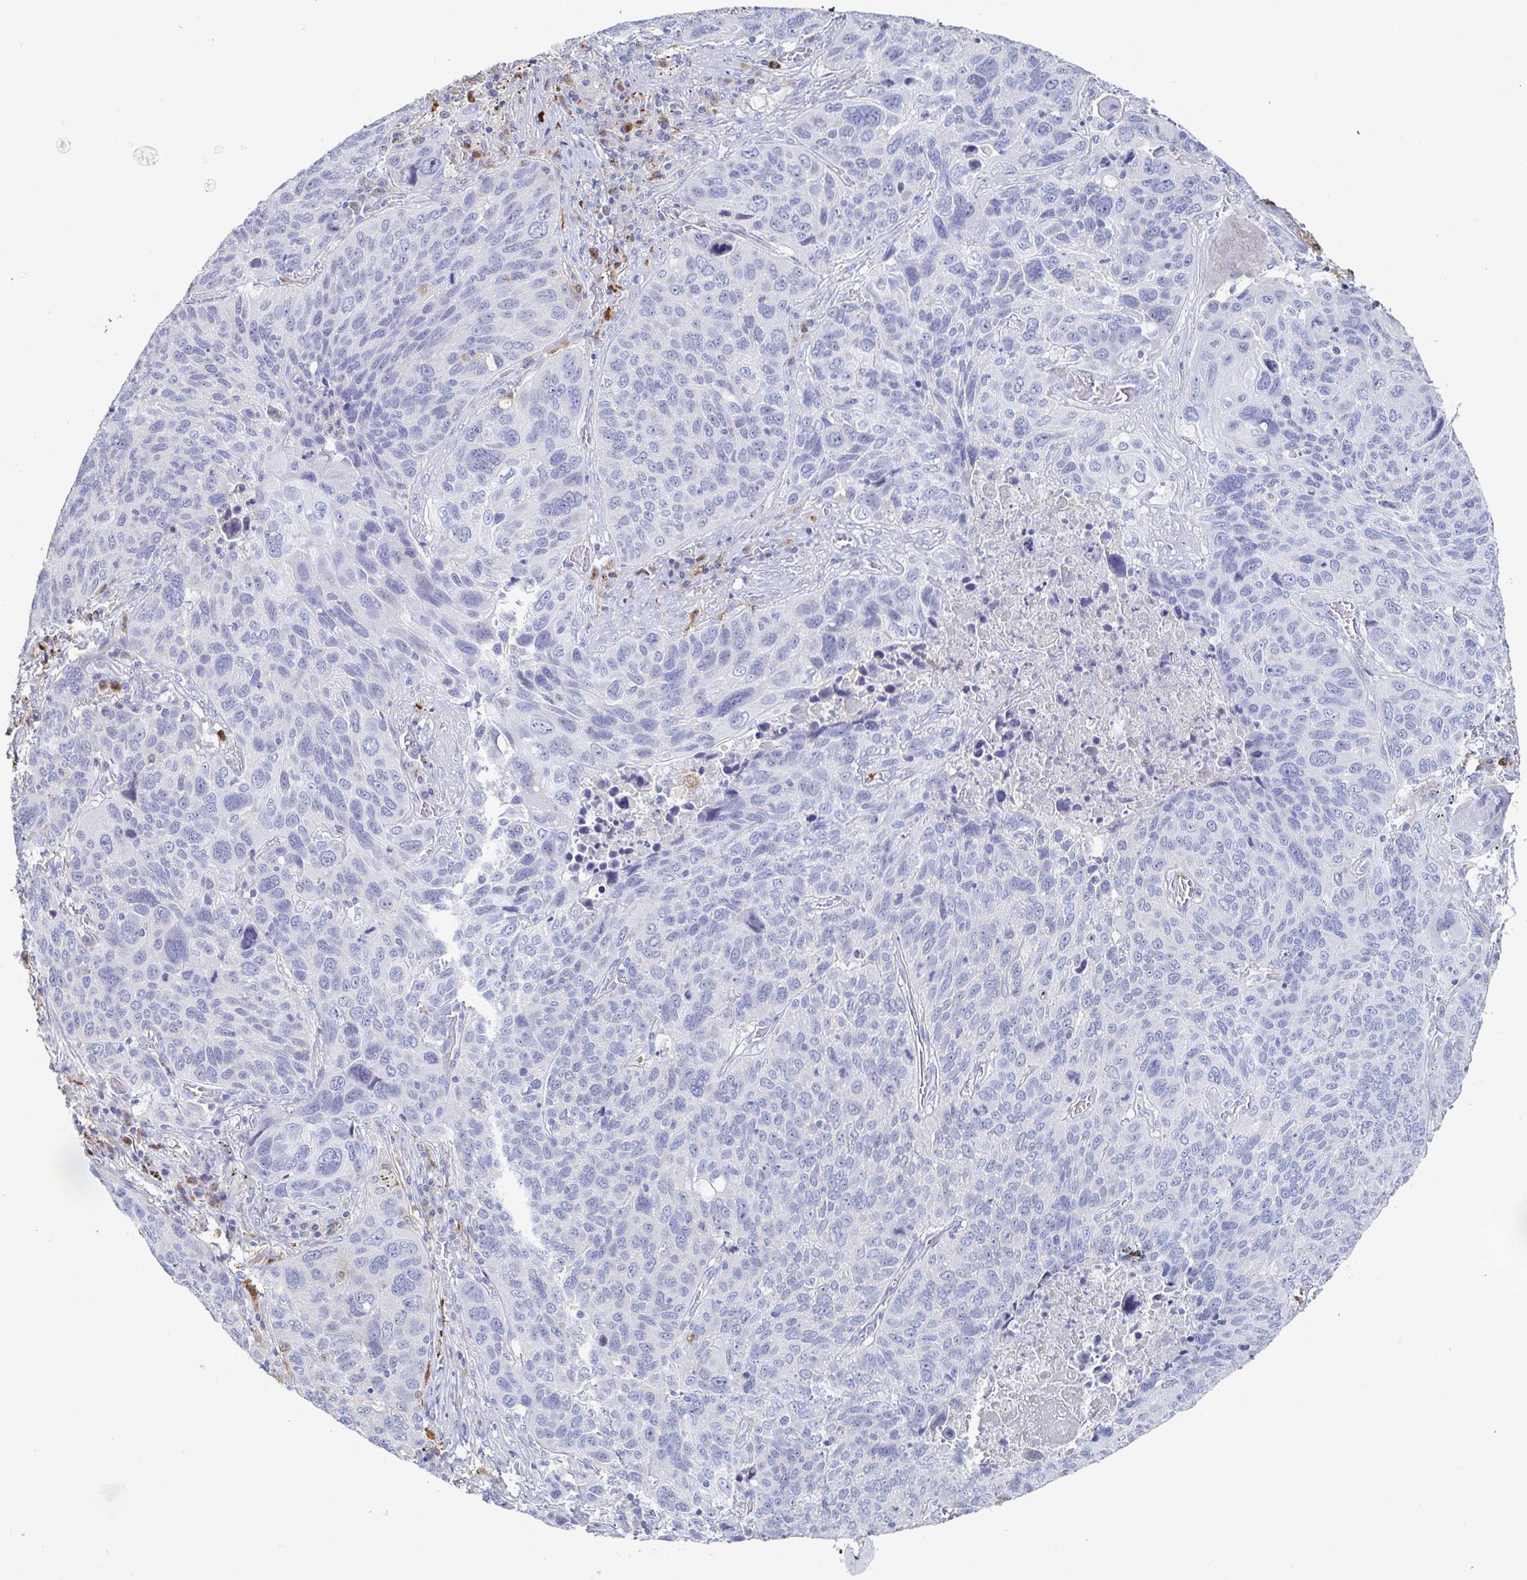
{"staining": {"intensity": "negative", "quantity": "none", "location": "none"}, "tissue": "lung cancer", "cell_type": "Tumor cells", "image_type": "cancer", "snomed": [{"axis": "morphology", "description": "Squamous cell carcinoma, NOS"}, {"axis": "topography", "description": "Lung"}], "caption": "This image is of lung cancer stained with immunohistochemistry to label a protein in brown with the nuclei are counter-stained blue. There is no staining in tumor cells.", "gene": "OR2A4", "patient": {"sex": "male", "age": 68}}